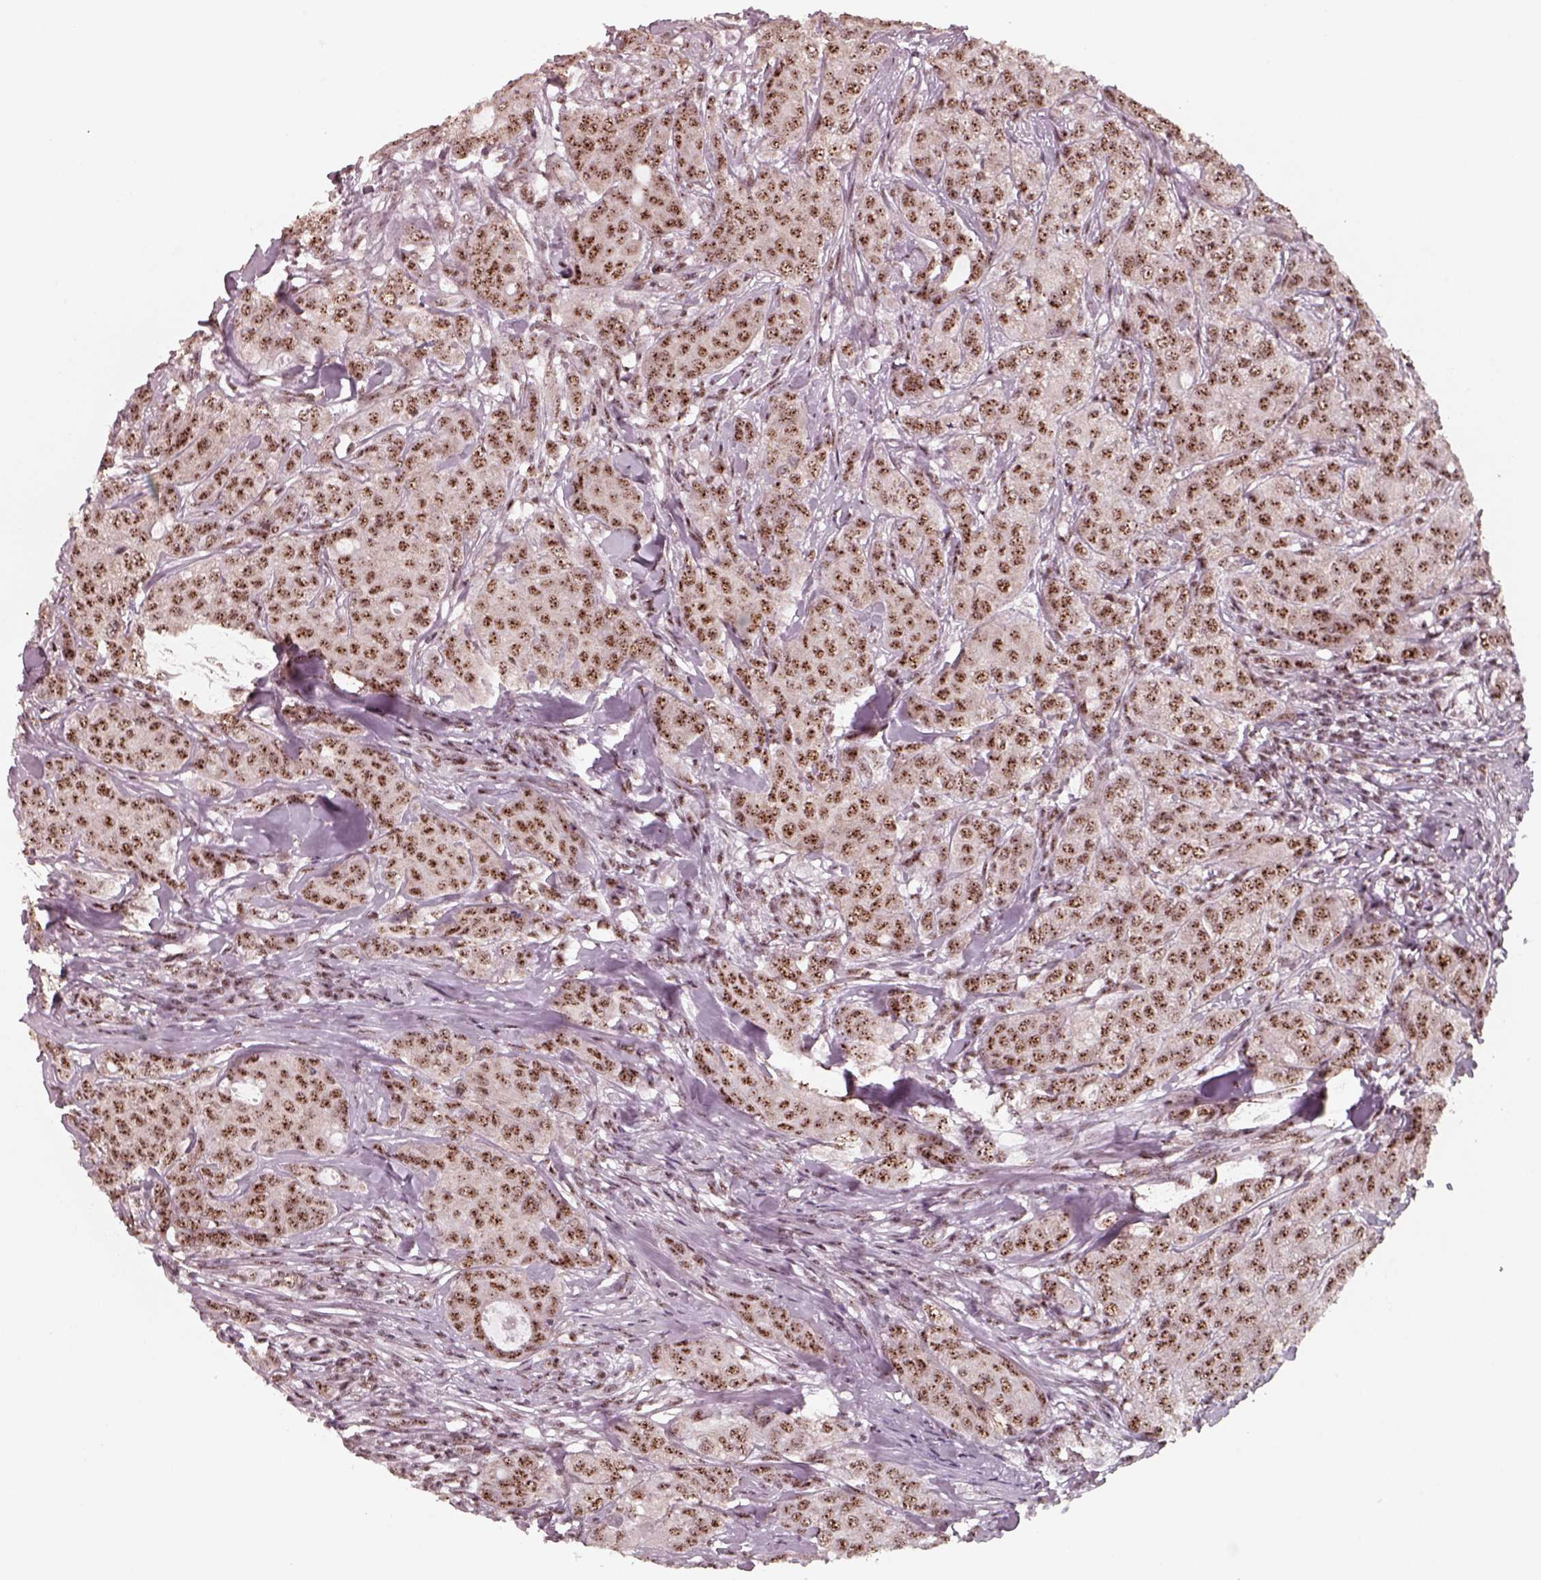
{"staining": {"intensity": "strong", "quantity": ">75%", "location": "nuclear"}, "tissue": "breast cancer", "cell_type": "Tumor cells", "image_type": "cancer", "snomed": [{"axis": "morphology", "description": "Duct carcinoma"}, {"axis": "topography", "description": "Breast"}], "caption": "About >75% of tumor cells in human invasive ductal carcinoma (breast) demonstrate strong nuclear protein positivity as visualized by brown immunohistochemical staining.", "gene": "ATXN7L3", "patient": {"sex": "female", "age": 43}}